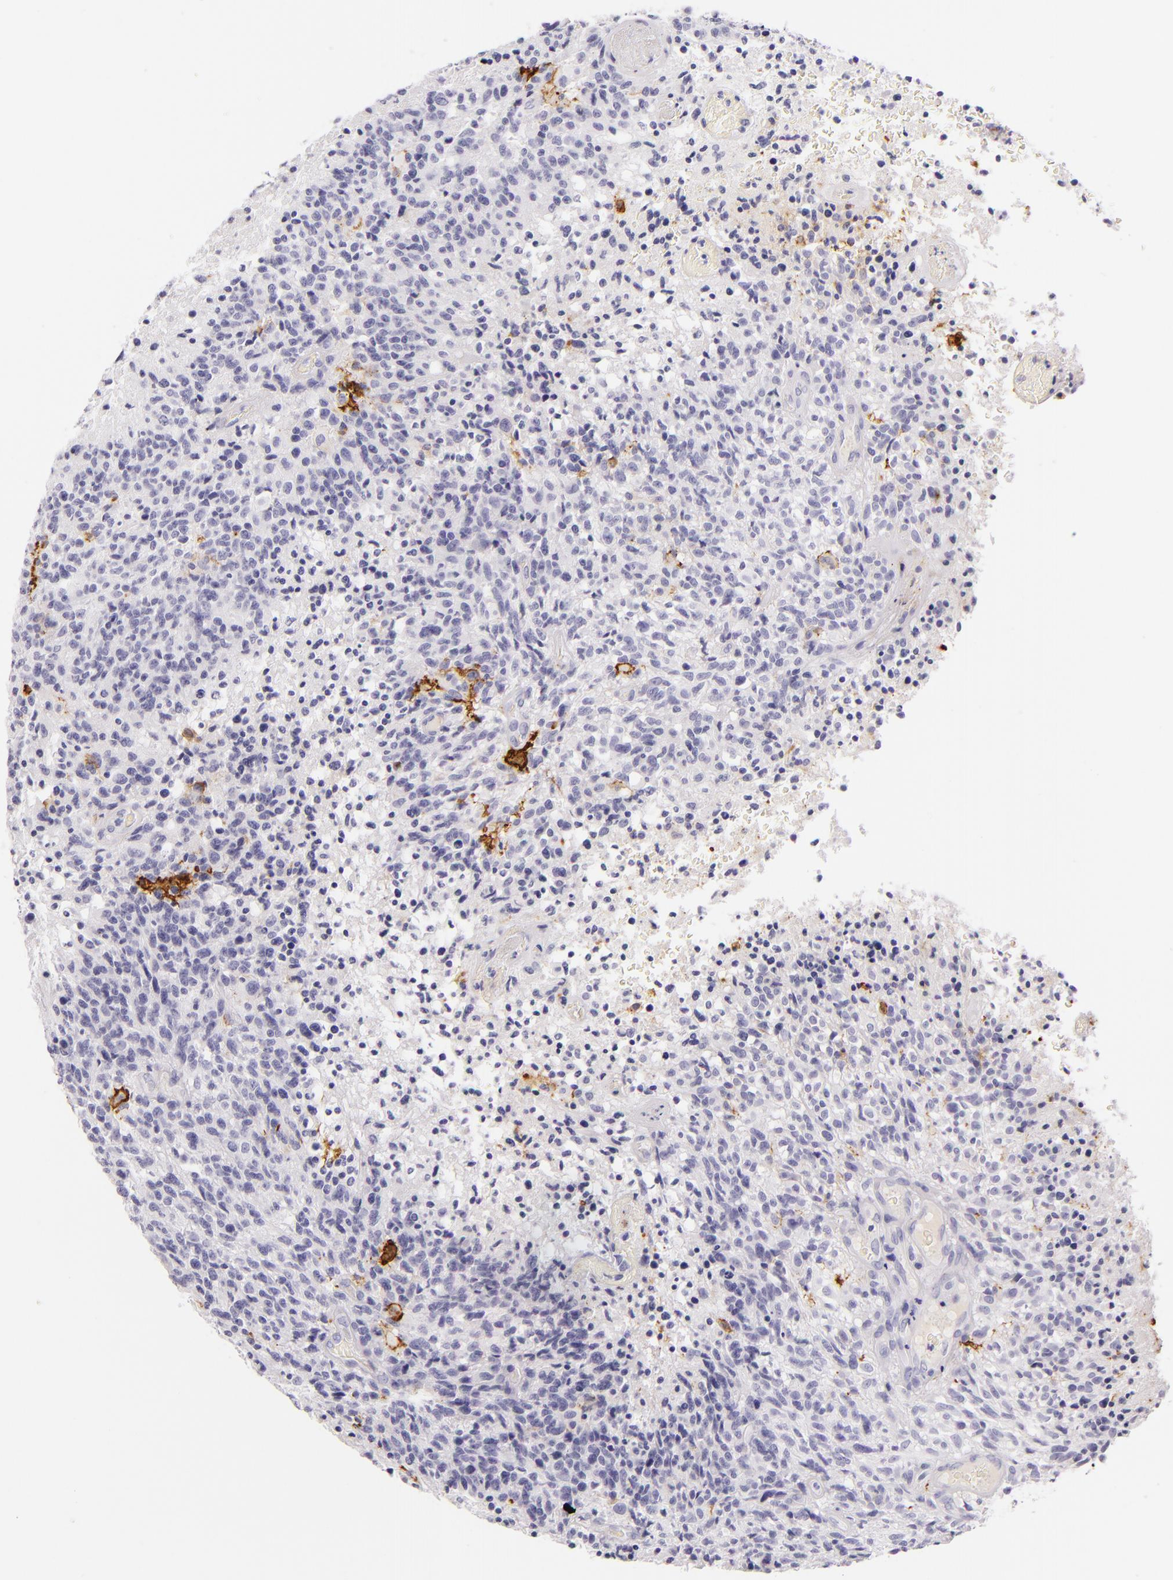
{"staining": {"intensity": "negative", "quantity": "none", "location": "none"}, "tissue": "glioma", "cell_type": "Tumor cells", "image_type": "cancer", "snomed": [{"axis": "morphology", "description": "Glioma, malignant, High grade"}, {"axis": "topography", "description": "Brain"}], "caption": "Tumor cells show no significant expression in glioma.", "gene": "ICAM1", "patient": {"sex": "male", "age": 36}}